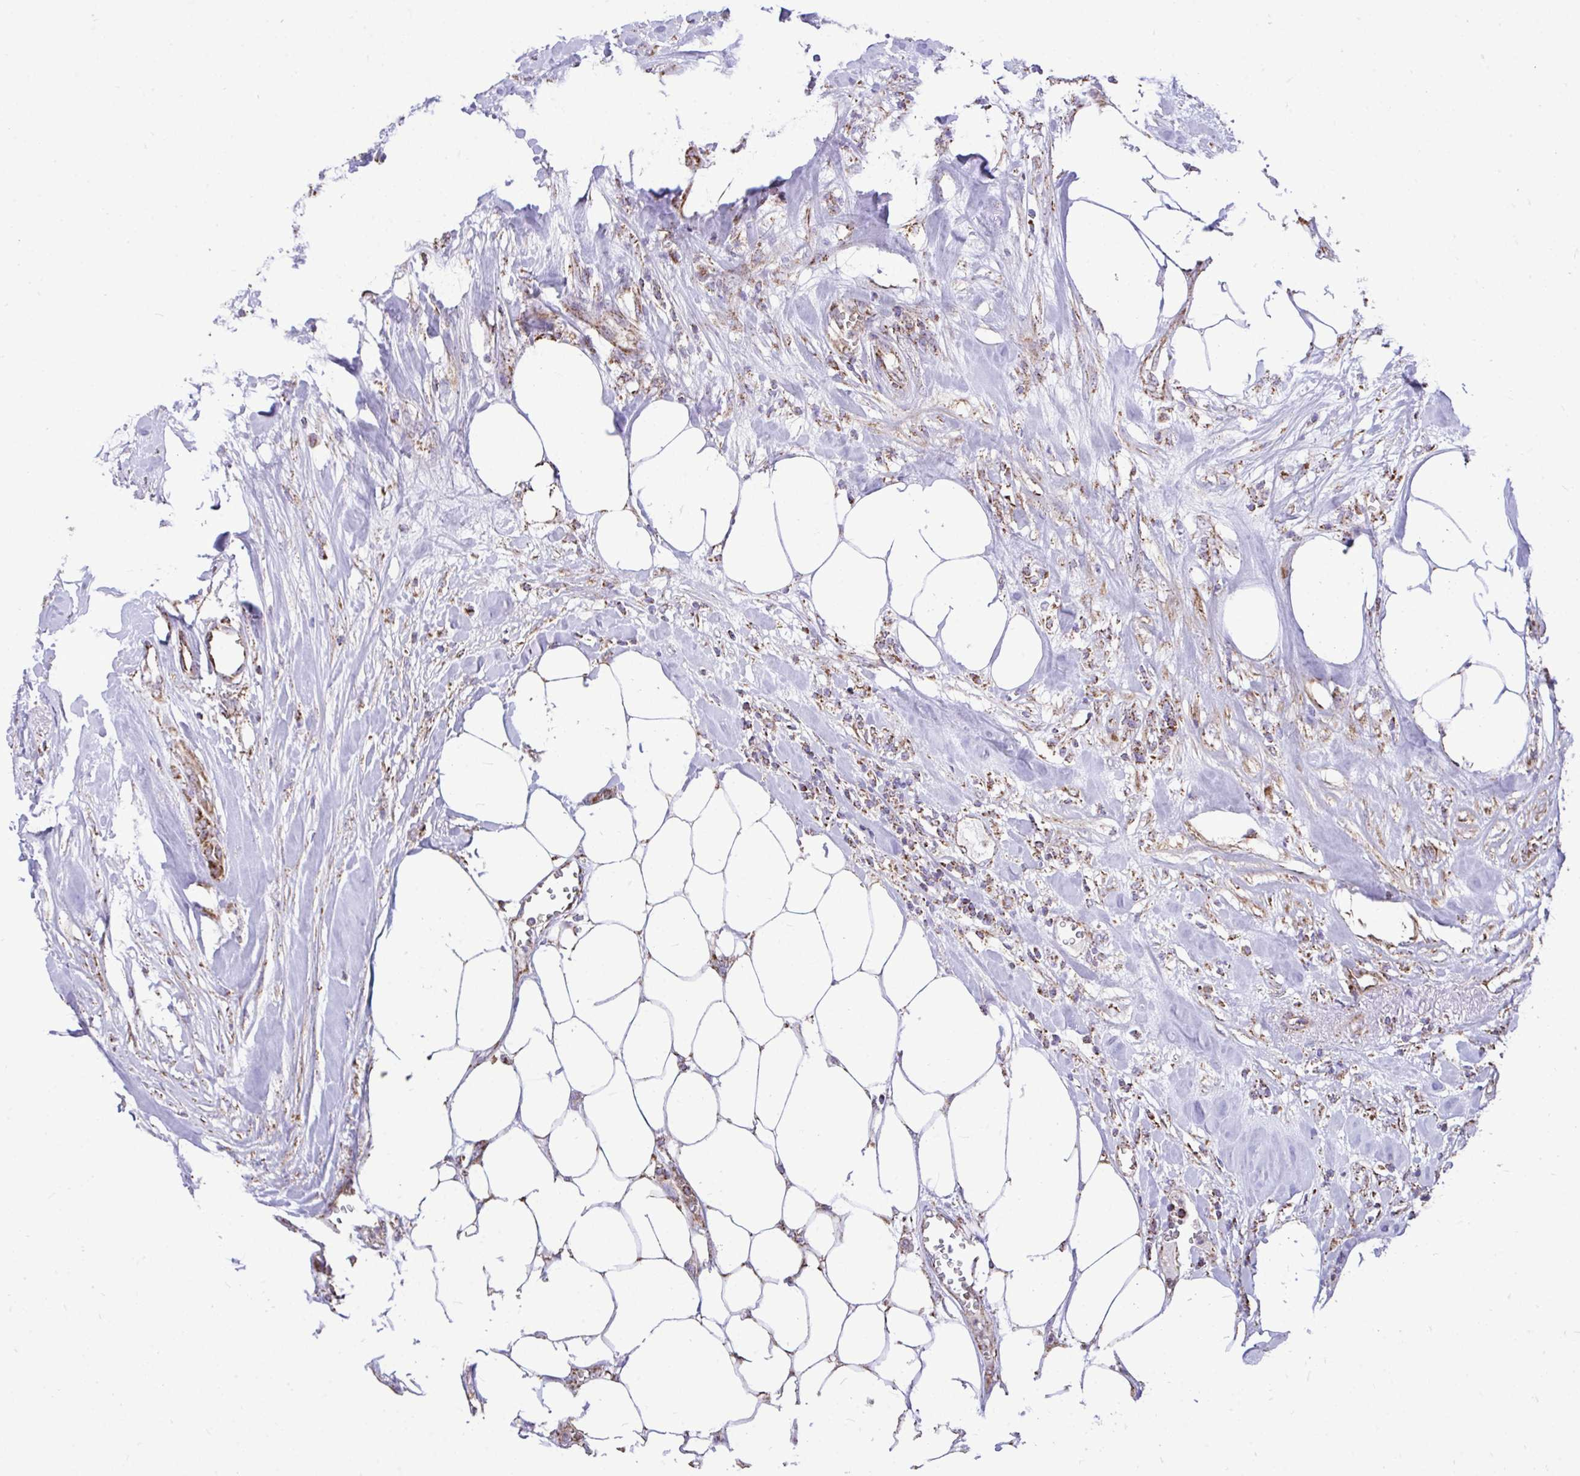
{"staining": {"intensity": "moderate", "quantity": ">75%", "location": "cytoplasmic/membranous"}, "tissue": "breast cancer", "cell_type": "Tumor cells", "image_type": "cancer", "snomed": [{"axis": "morphology", "description": "Lobular carcinoma"}, {"axis": "topography", "description": "Breast"}], "caption": "Immunohistochemistry (IHC) photomicrograph of breast cancer (lobular carcinoma) stained for a protein (brown), which demonstrates medium levels of moderate cytoplasmic/membranous positivity in about >75% of tumor cells.", "gene": "UBE2C", "patient": {"sex": "female", "age": 91}}